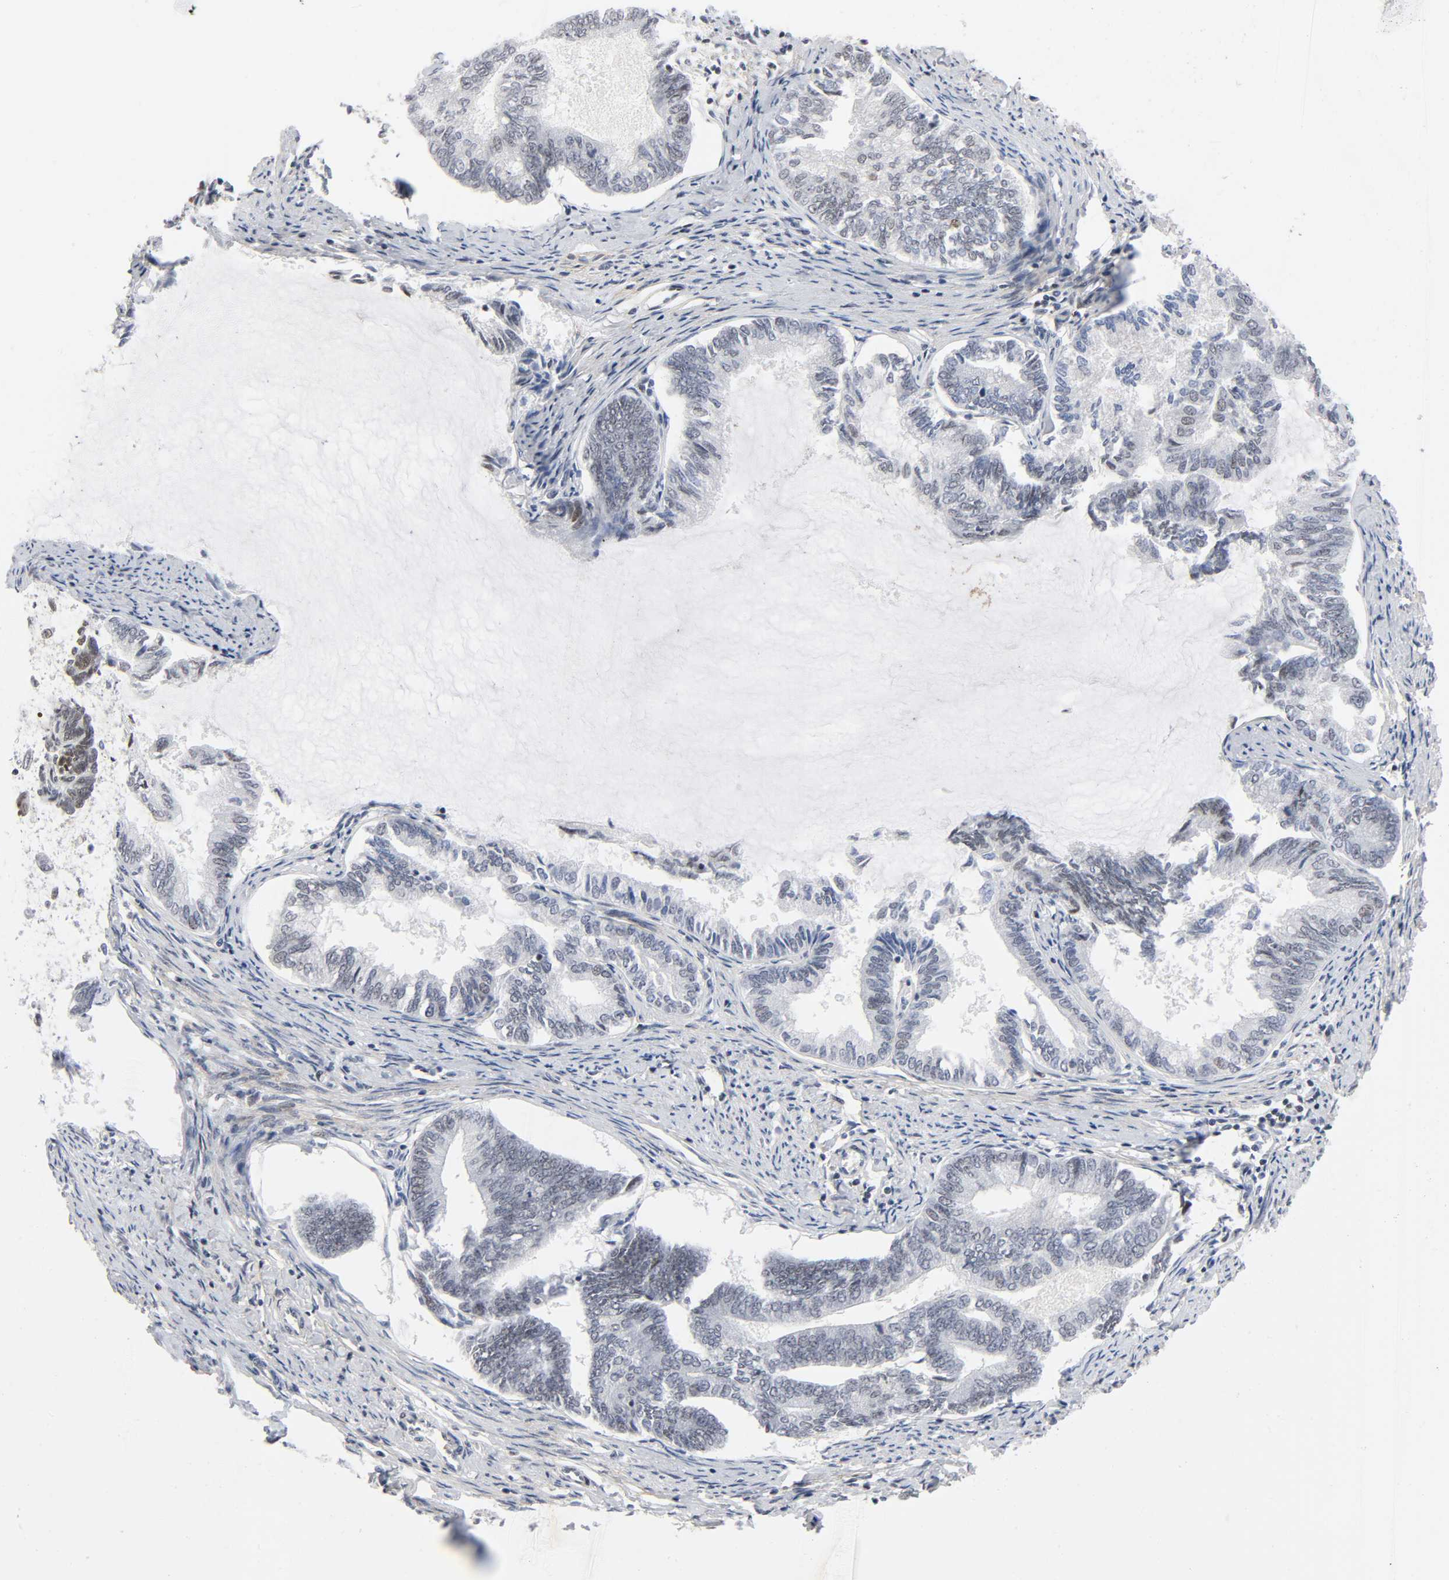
{"staining": {"intensity": "negative", "quantity": "none", "location": "none"}, "tissue": "endometrial cancer", "cell_type": "Tumor cells", "image_type": "cancer", "snomed": [{"axis": "morphology", "description": "Adenocarcinoma, NOS"}, {"axis": "topography", "description": "Endometrium"}], "caption": "The photomicrograph displays no significant staining in tumor cells of endometrial cancer (adenocarcinoma). (DAB immunohistochemistry visualized using brightfield microscopy, high magnification).", "gene": "DIDO1", "patient": {"sex": "female", "age": 86}}